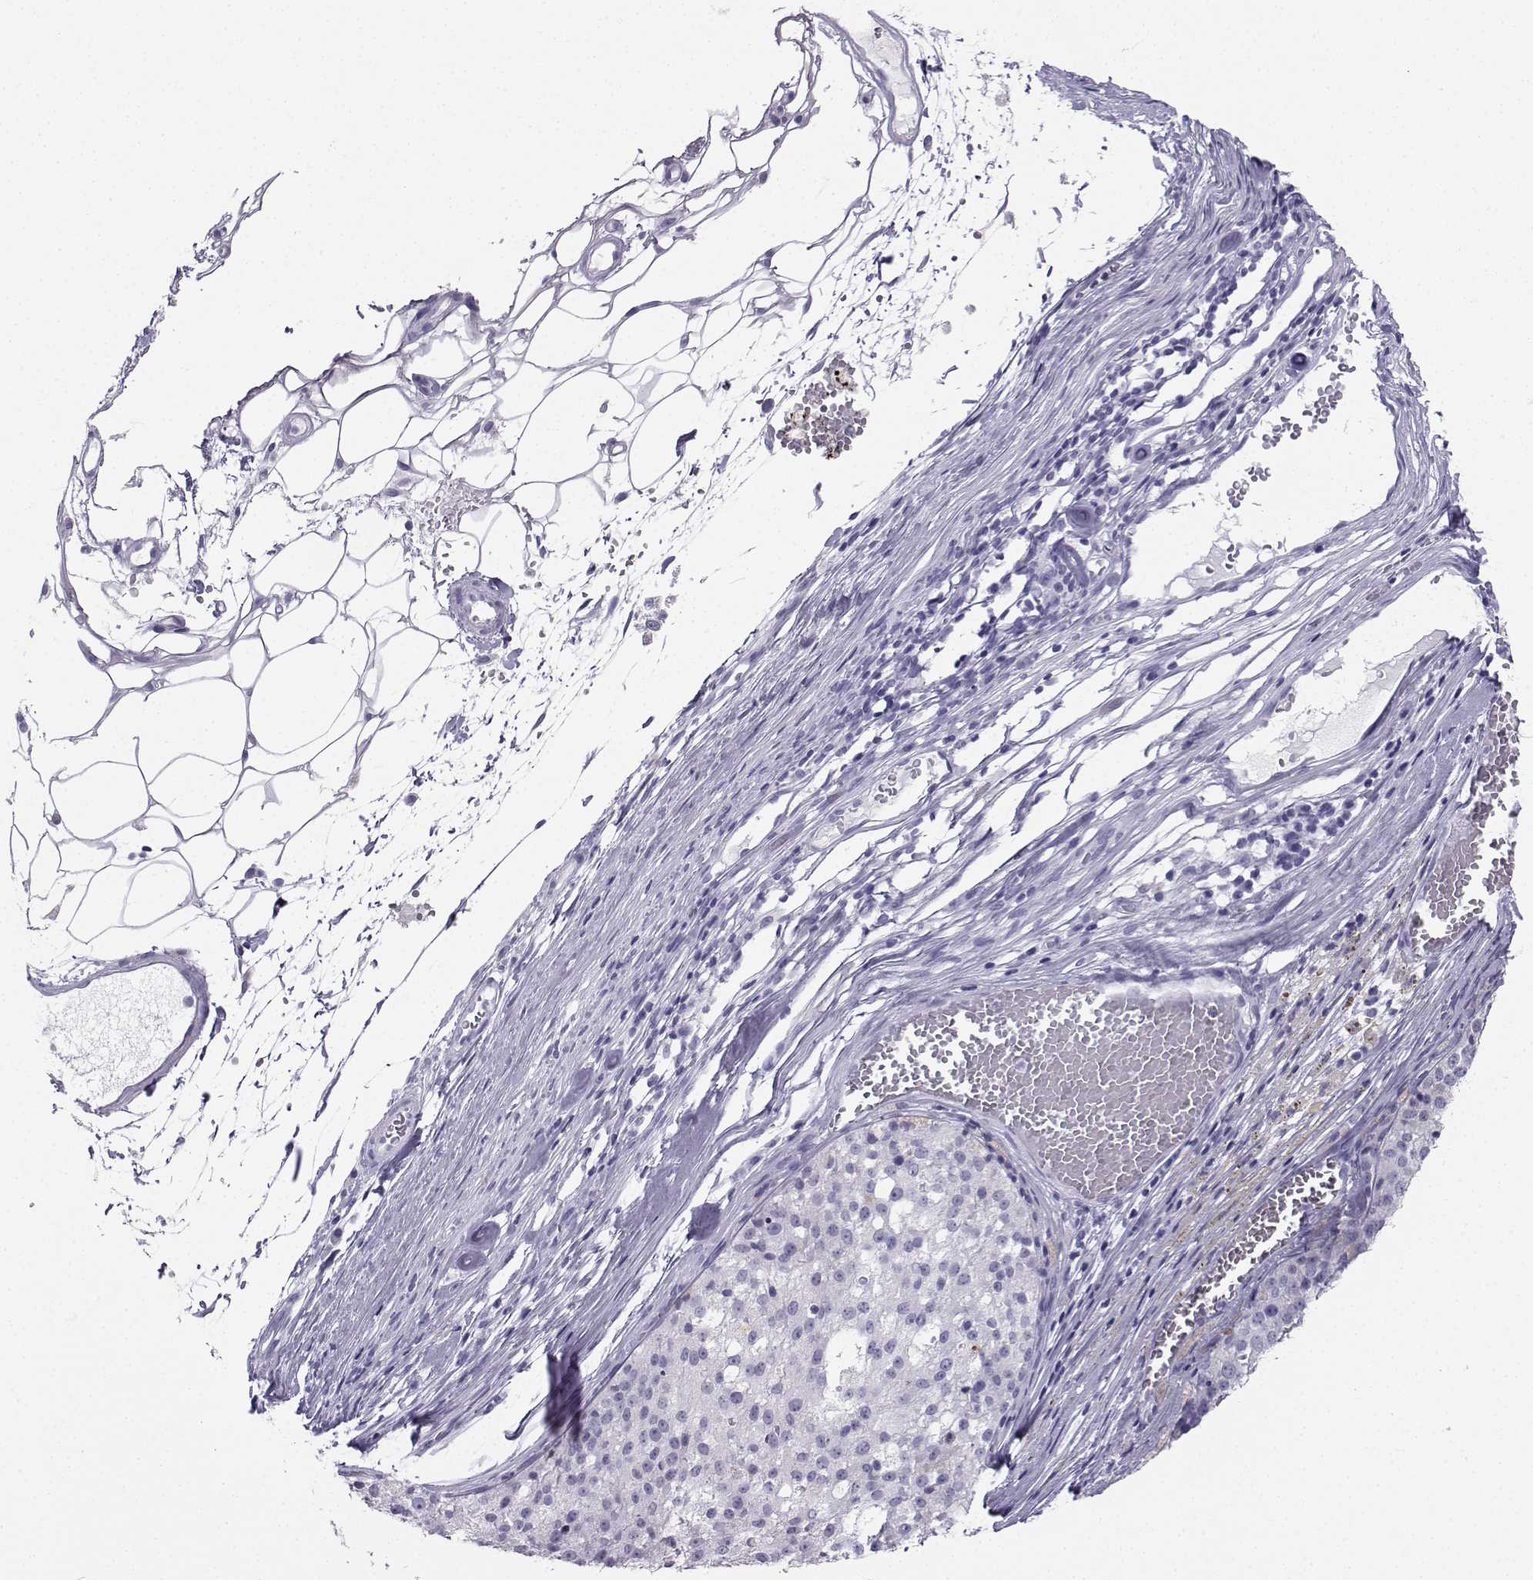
{"staining": {"intensity": "negative", "quantity": "none", "location": "none"}, "tissue": "melanoma", "cell_type": "Tumor cells", "image_type": "cancer", "snomed": [{"axis": "morphology", "description": "Malignant melanoma, Metastatic site"}, {"axis": "topography", "description": "Lymph node"}], "caption": "Protein analysis of malignant melanoma (metastatic site) reveals no significant expression in tumor cells.", "gene": "NEFL", "patient": {"sex": "female", "age": 64}}